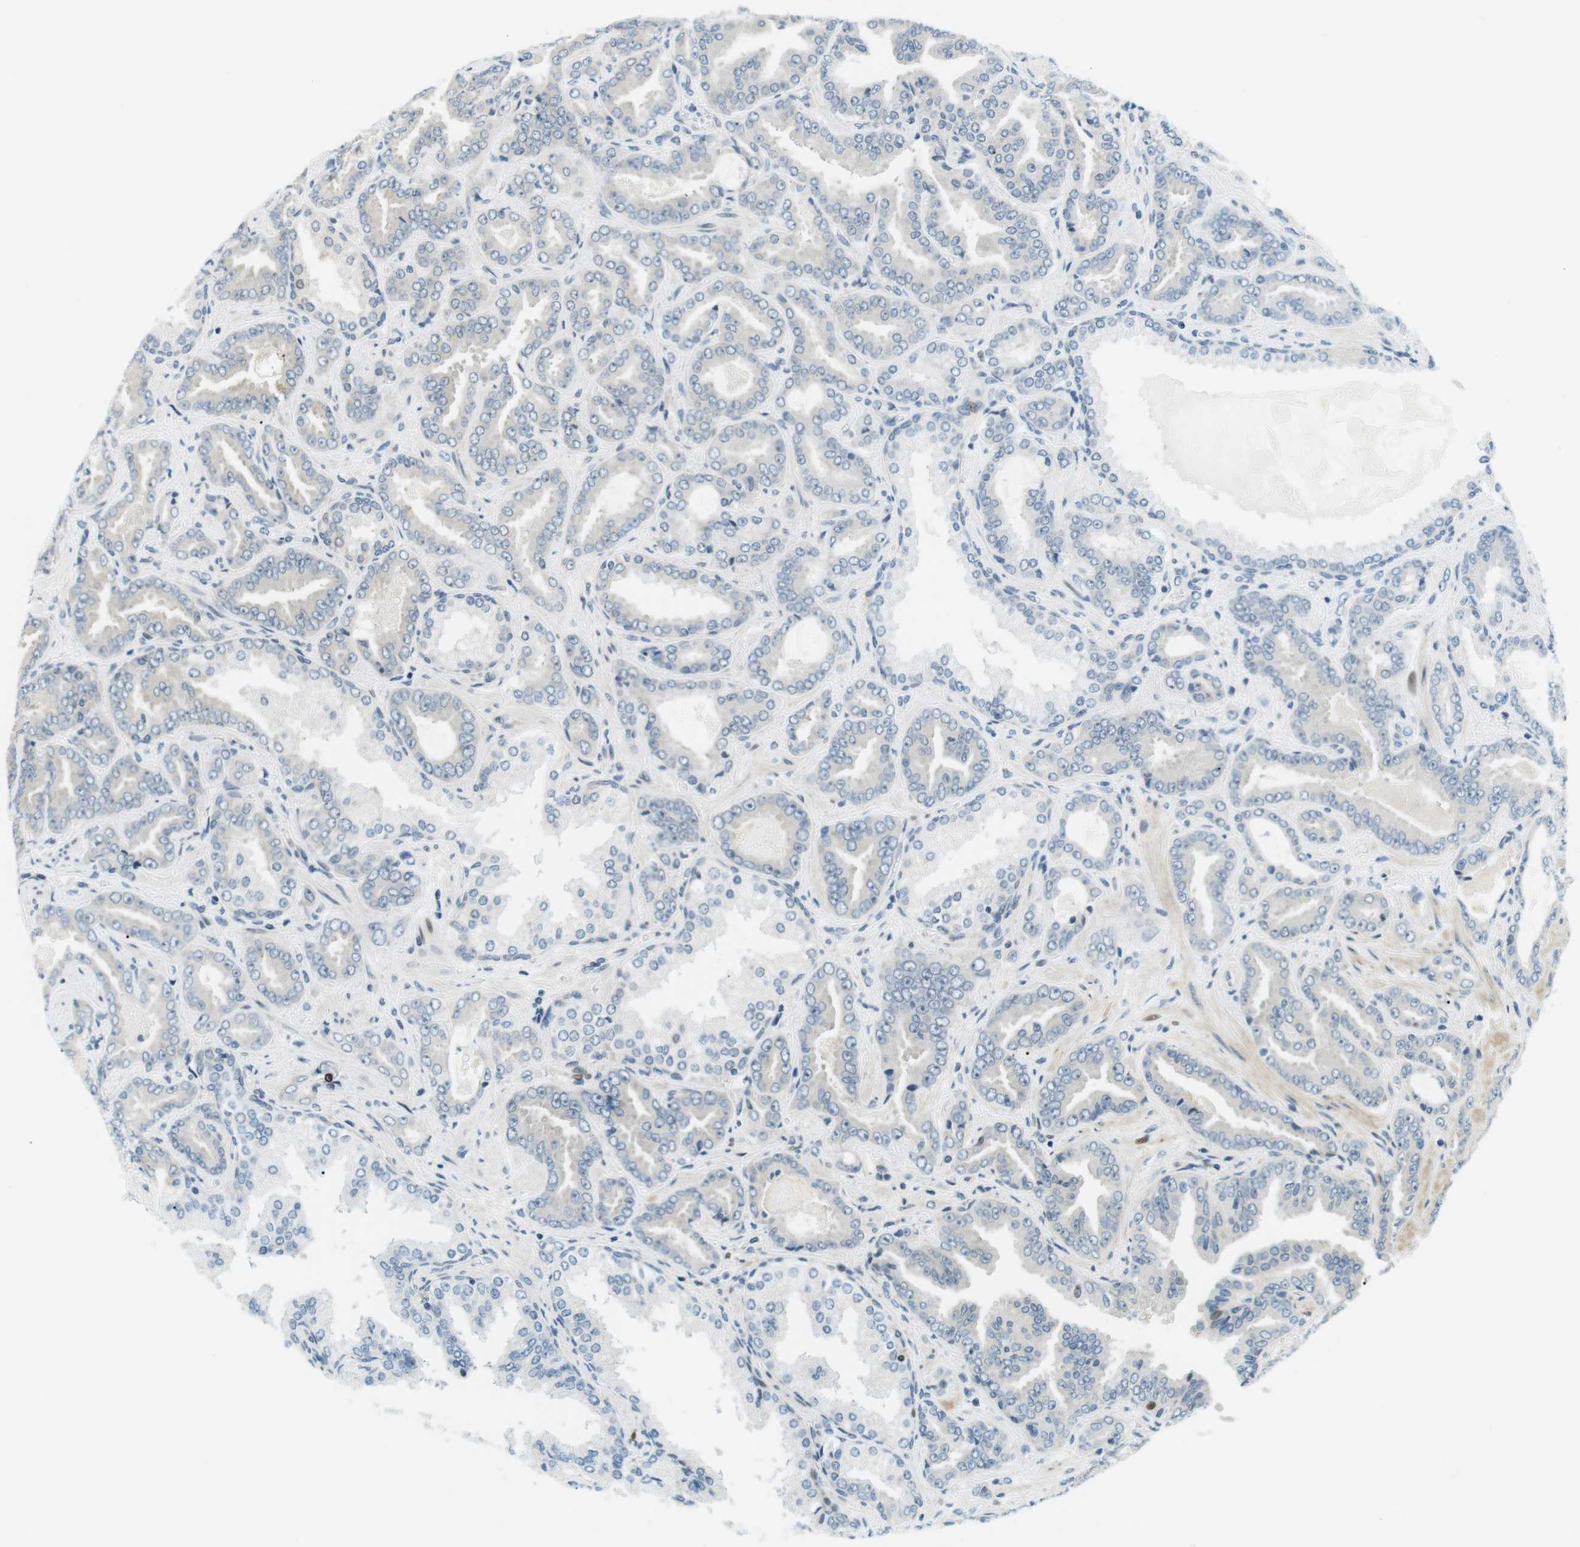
{"staining": {"intensity": "weak", "quantity": "25%-75%", "location": "cytoplasmic/membranous"}, "tissue": "prostate cancer", "cell_type": "Tumor cells", "image_type": "cancer", "snomed": [{"axis": "morphology", "description": "Adenocarcinoma, Low grade"}, {"axis": "topography", "description": "Prostate"}], "caption": "Immunohistochemical staining of human prostate cancer (low-grade adenocarcinoma) shows weak cytoplasmic/membranous protein positivity in approximately 25%-75% of tumor cells.", "gene": "CSNK2B", "patient": {"sex": "male", "age": 60}}